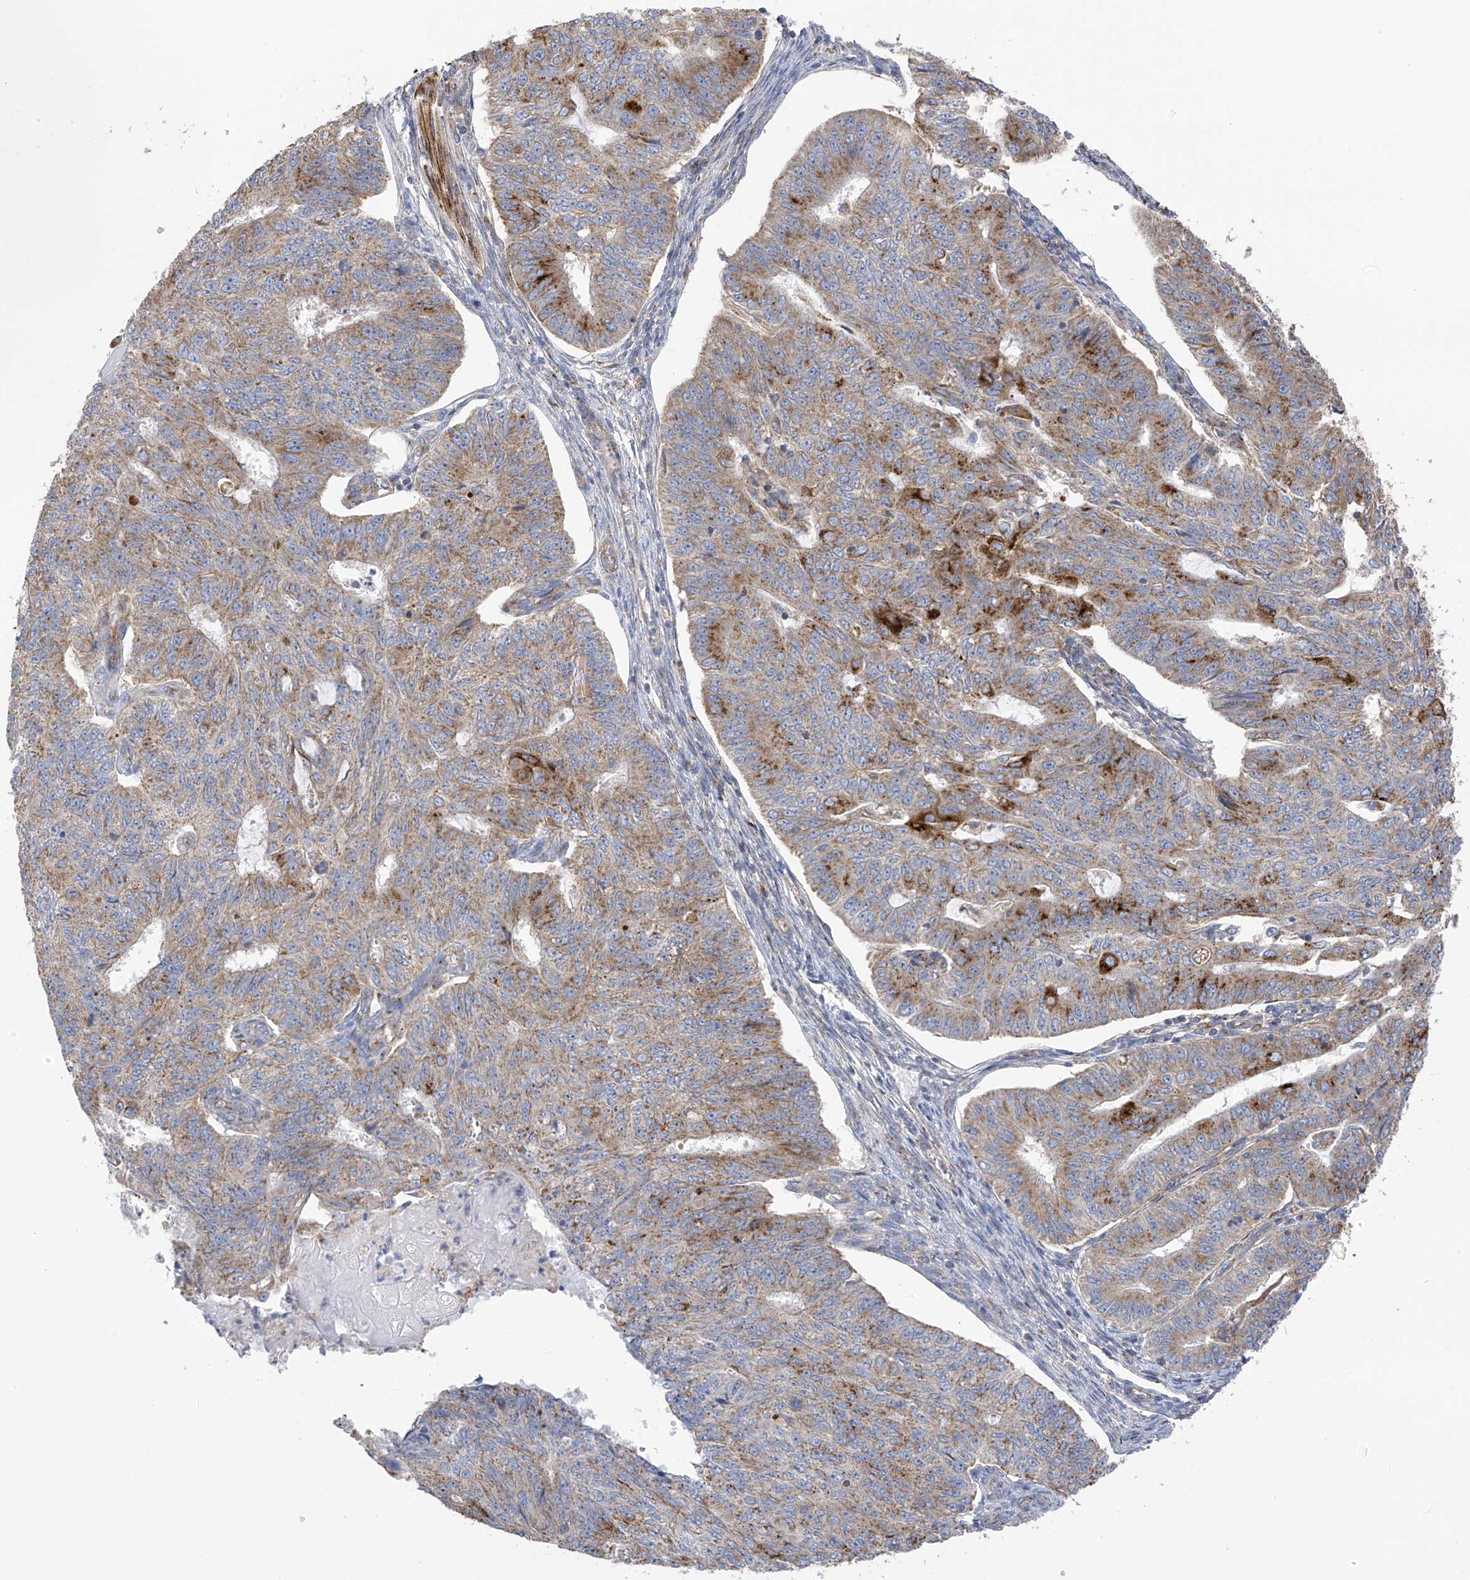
{"staining": {"intensity": "moderate", "quantity": ">75%", "location": "cytoplasmic/membranous"}, "tissue": "endometrial cancer", "cell_type": "Tumor cells", "image_type": "cancer", "snomed": [{"axis": "morphology", "description": "Adenocarcinoma, NOS"}, {"axis": "topography", "description": "Endometrium"}], "caption": "Immunohistochemistry (IHC) histopathology image of neoplastic tissue: human endometrial adenocarcinoma stained using immunohistochemistry (IHC) demonstrates medium levels of moderate protein expression localized specifically in the cytoplasmic/membranous of tumor cells, appearing as a cytoplasmic/membranous brown color.", "gene": "ITM2B", "patient": {"sex": "female", "age": 32}}